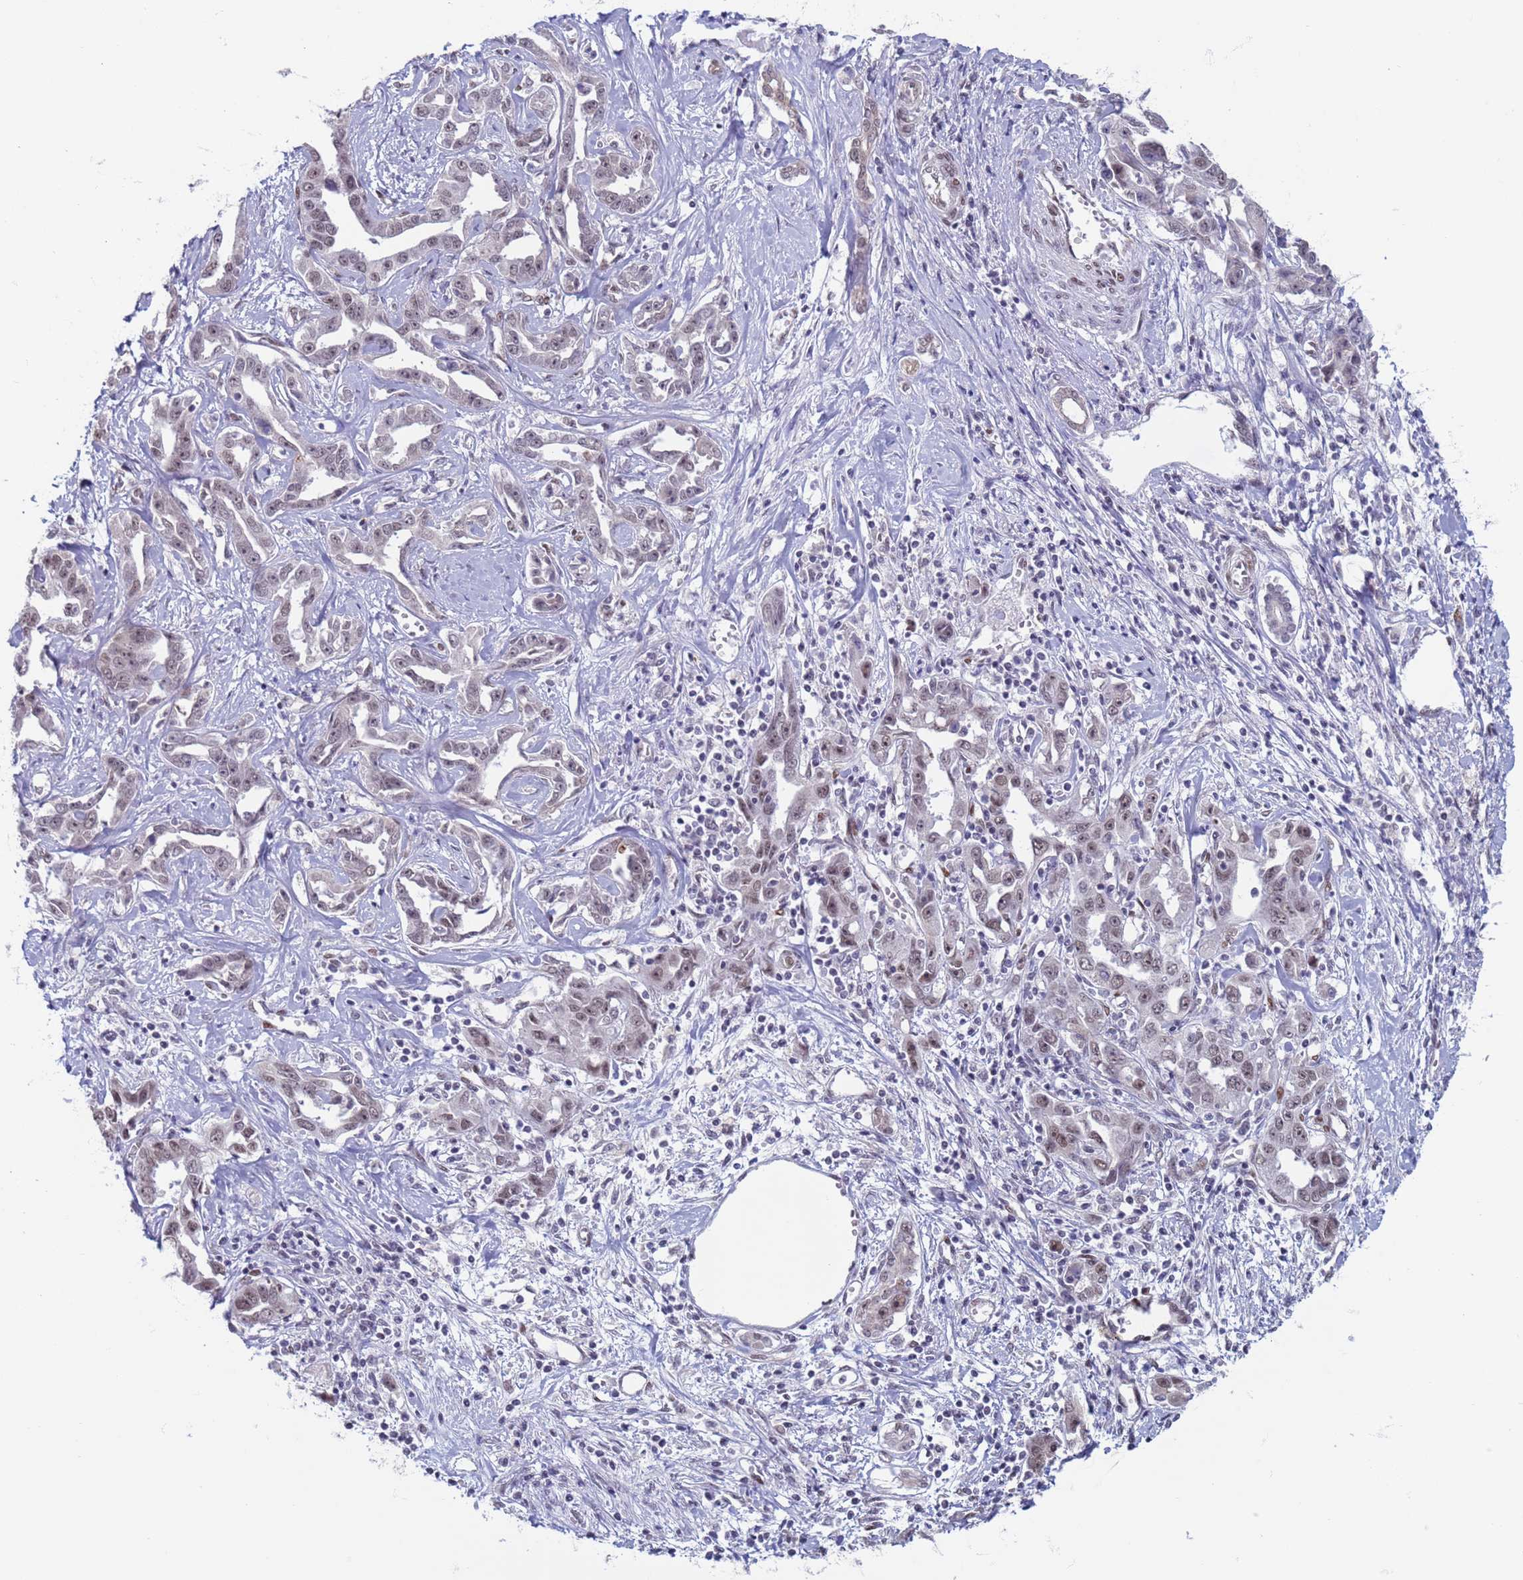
{"staining": {"intensity": "weak", "quantity": ">75%", "location": "nuclear"}, "tissue": "liver cancer", "cell_type": "Tumor cells", "image_type": "cancer", "snomed": [{"axis": "morphology", "description": "Cholangiocarcinoma"}, {"axis": "topography", "description": "Liver"}], "caption": "About >75% of tumor cells in human liver cancer show weak nuclear protein expression as visualized by brown immunohistochemical staining.", "gene": "SAE1", "patient": {"sex": "male", "age": 59}}